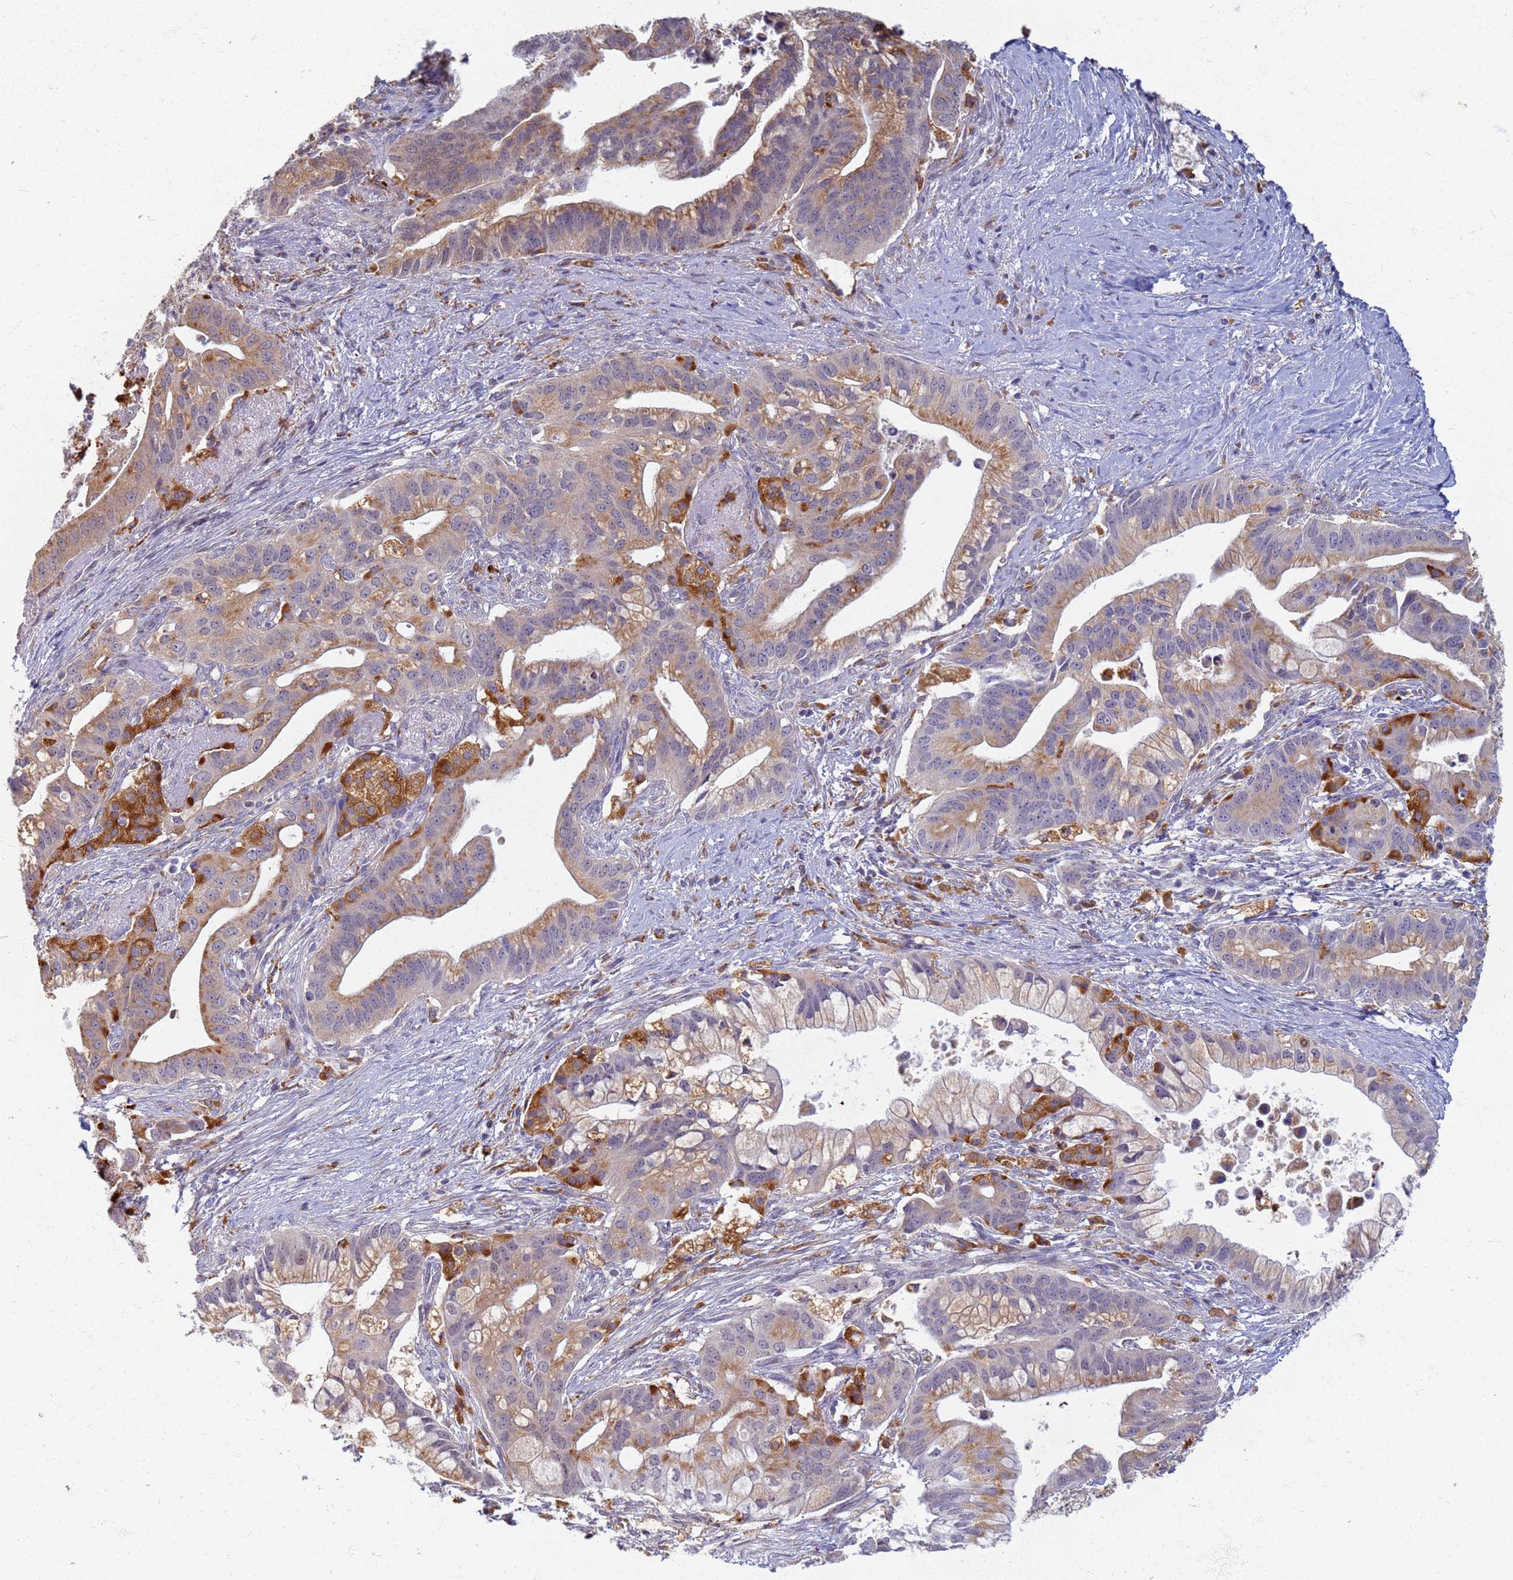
{"staining": {"intensity": "moderate", "quantity": ">75%", "location": "cytoplasmic/membranous"}, "tissue": "pancreatic cancer", "cell_type": "Tumor cells", "image_type": "cancer", "snomed": [{"axis": "morphology", "description": "Adenocarcinoma, NOS"}, {"axis": "topography", "description": "Pancreas"}], "caption": "Immunohistochemical staining of pancreatic cancer (adenocarcinoma) reveals medium levels of moderate cytoplasmic/membranous expression in about >75% of tumor cells. (DAB IHC, brown staining for protein, blue staining for nuclei).", "gene": "ATP6V1E1", "patient": {"sex": "male", "age": 68}}